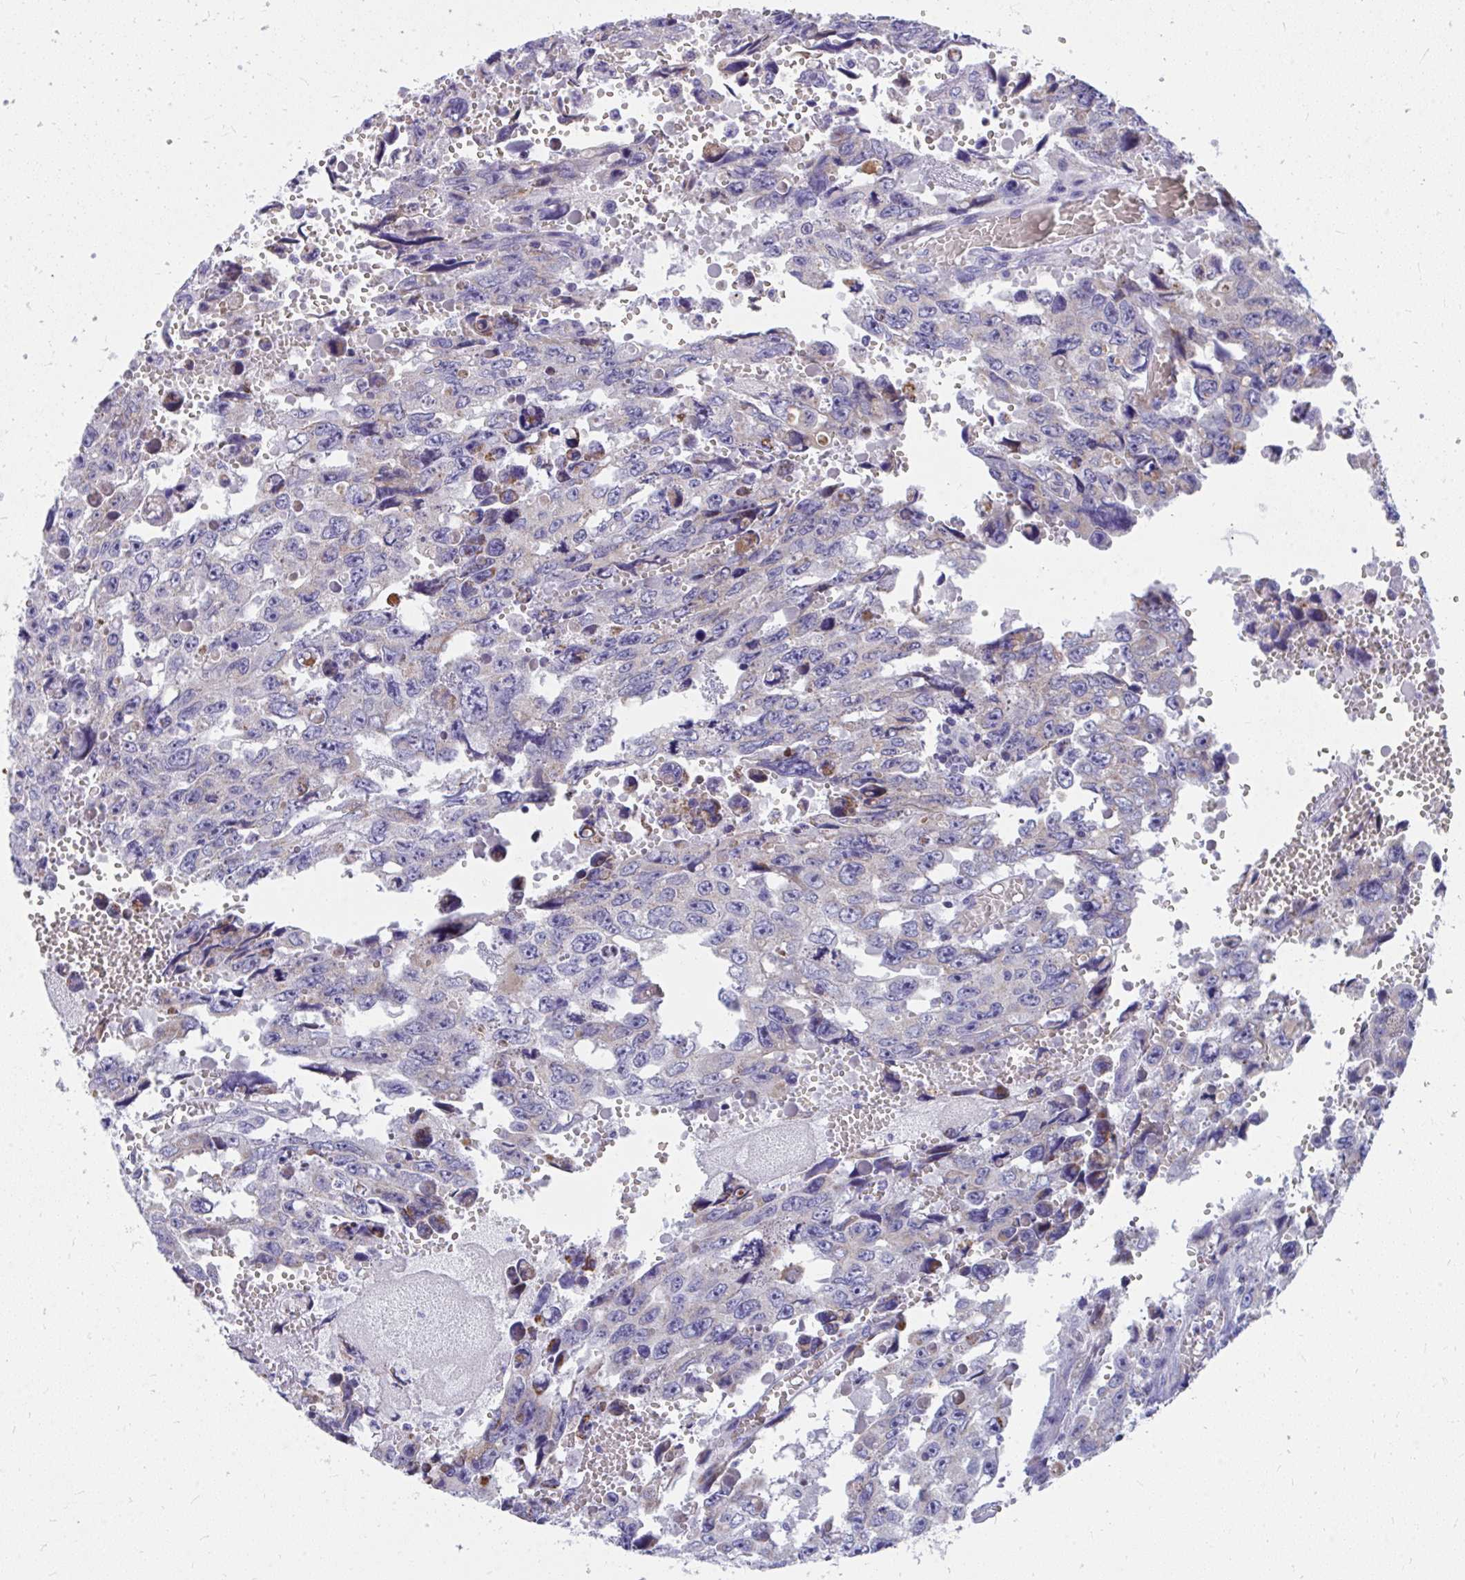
{"staining": {"intensity": "moderate", "quantity": "<25%", "location": "cytoplasmic/membranous"}, "tissue": "testis cancer", "cell_type": "Tumor cells", "image_type": "cancer", "snomed": [{"axis": "morphology", "description": "Seminoma, NOS"}, {"axis": "topography", "description": "Testis"}], "caption": "Protein expression analysis of human seminoma (testis) reveals moderate cytoplasmic/membranous positivity in approximately <25% of tumor cells.", "gene": "IL37", "patient": {"sex": "male", "age": 26}}